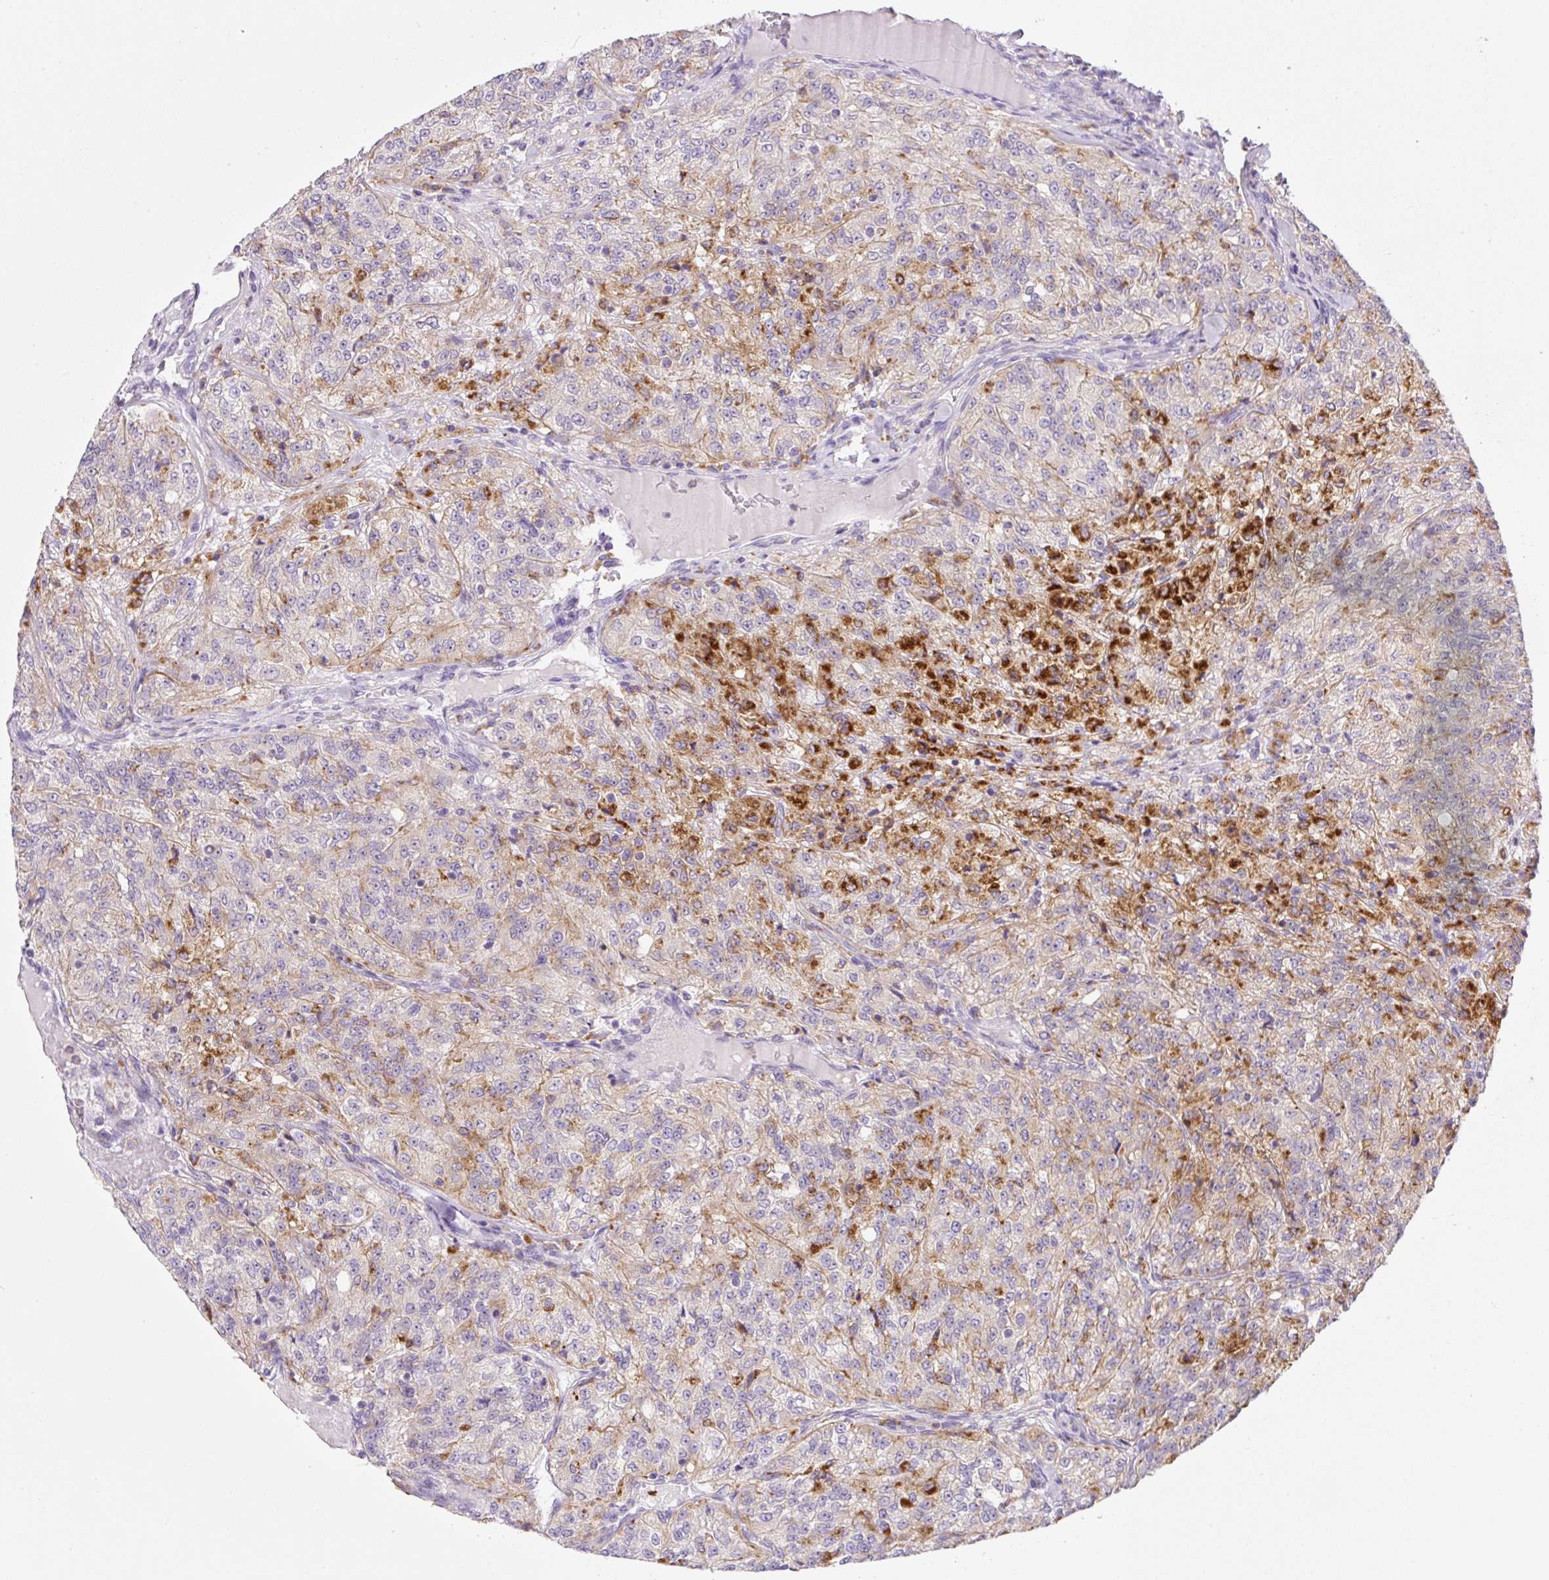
{"staining": {"intensity": "strong", "quantity": "25%-75%", "location": "cytoplasmic/membranous"}, "tissue": "renal cancer", "cell_type": "Tumor cells", "image_type": "cancer", "snomed": [{"axis": "morphology", "description": "Adenocarcinoma, NOS"}, {"axis": "topography", "description": "Kidney"}], "caption": "An image showing strong cytoplasmic/membranous positivity in about 25%-75% of tumor cells in renal cancer (adenocarcinoma), as visualized by brown immunohistochemical staining.", "gene": "CEBPZOS", "patient": {"sex": "female", "age": 63}}